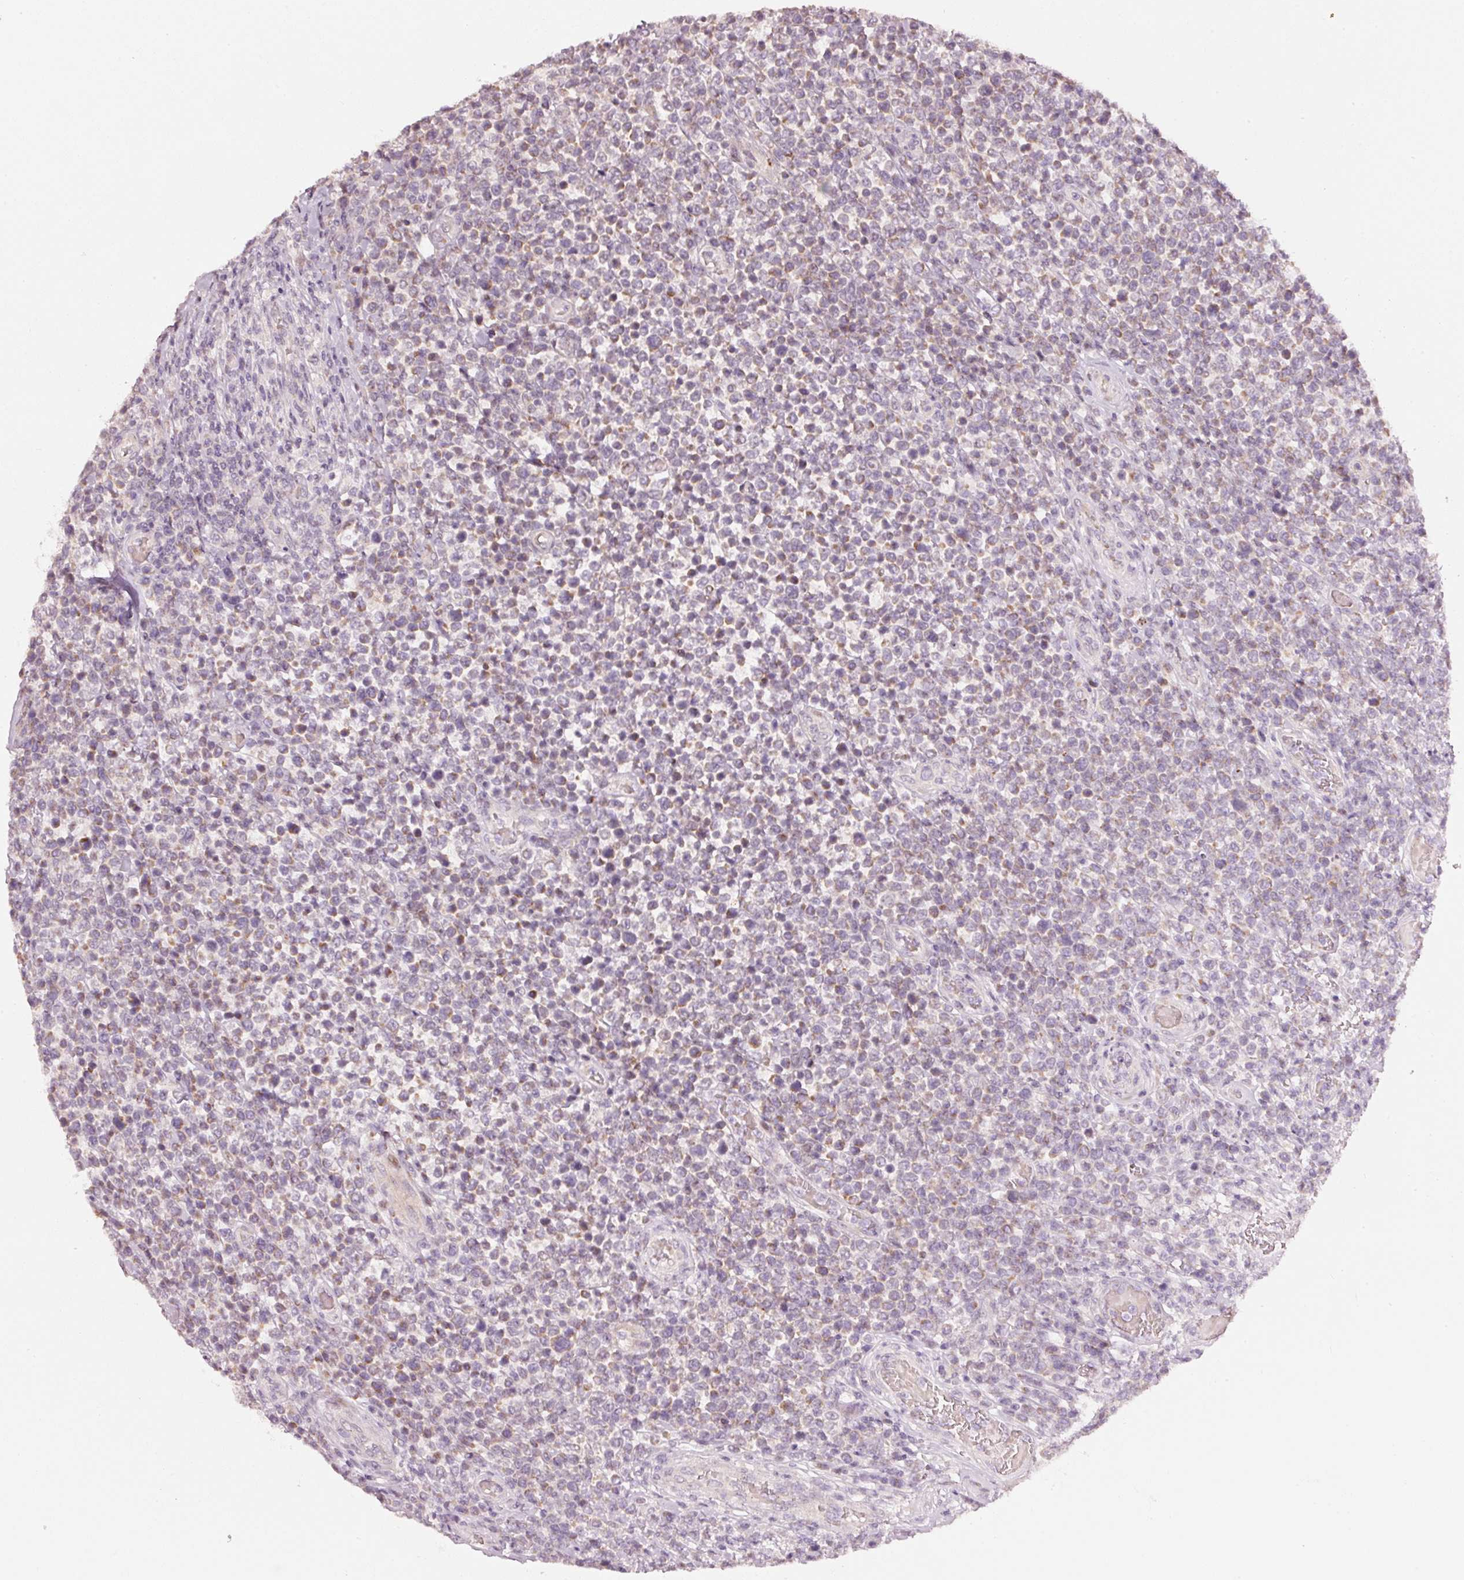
{"staining": {"intensity": "negative", "quantity": "none", "location": "none"}, "tissue": "lymphoma", "cell_type": "Tumor cells", "image_type": "cancer", "snomed": [{"axis": "morphology", "description": "Malignant lymphoma, non-Hodgkin's type, High grade"}, {"axis": "topography", "description": "Soft tissue"}], "caption": "The immunohistochemistry (IHC) micrograph has no significant expression in tumor cells of lymphoma tissue.", "gene": "TOB2", "patient": {"sex": "female", "age": 56}}